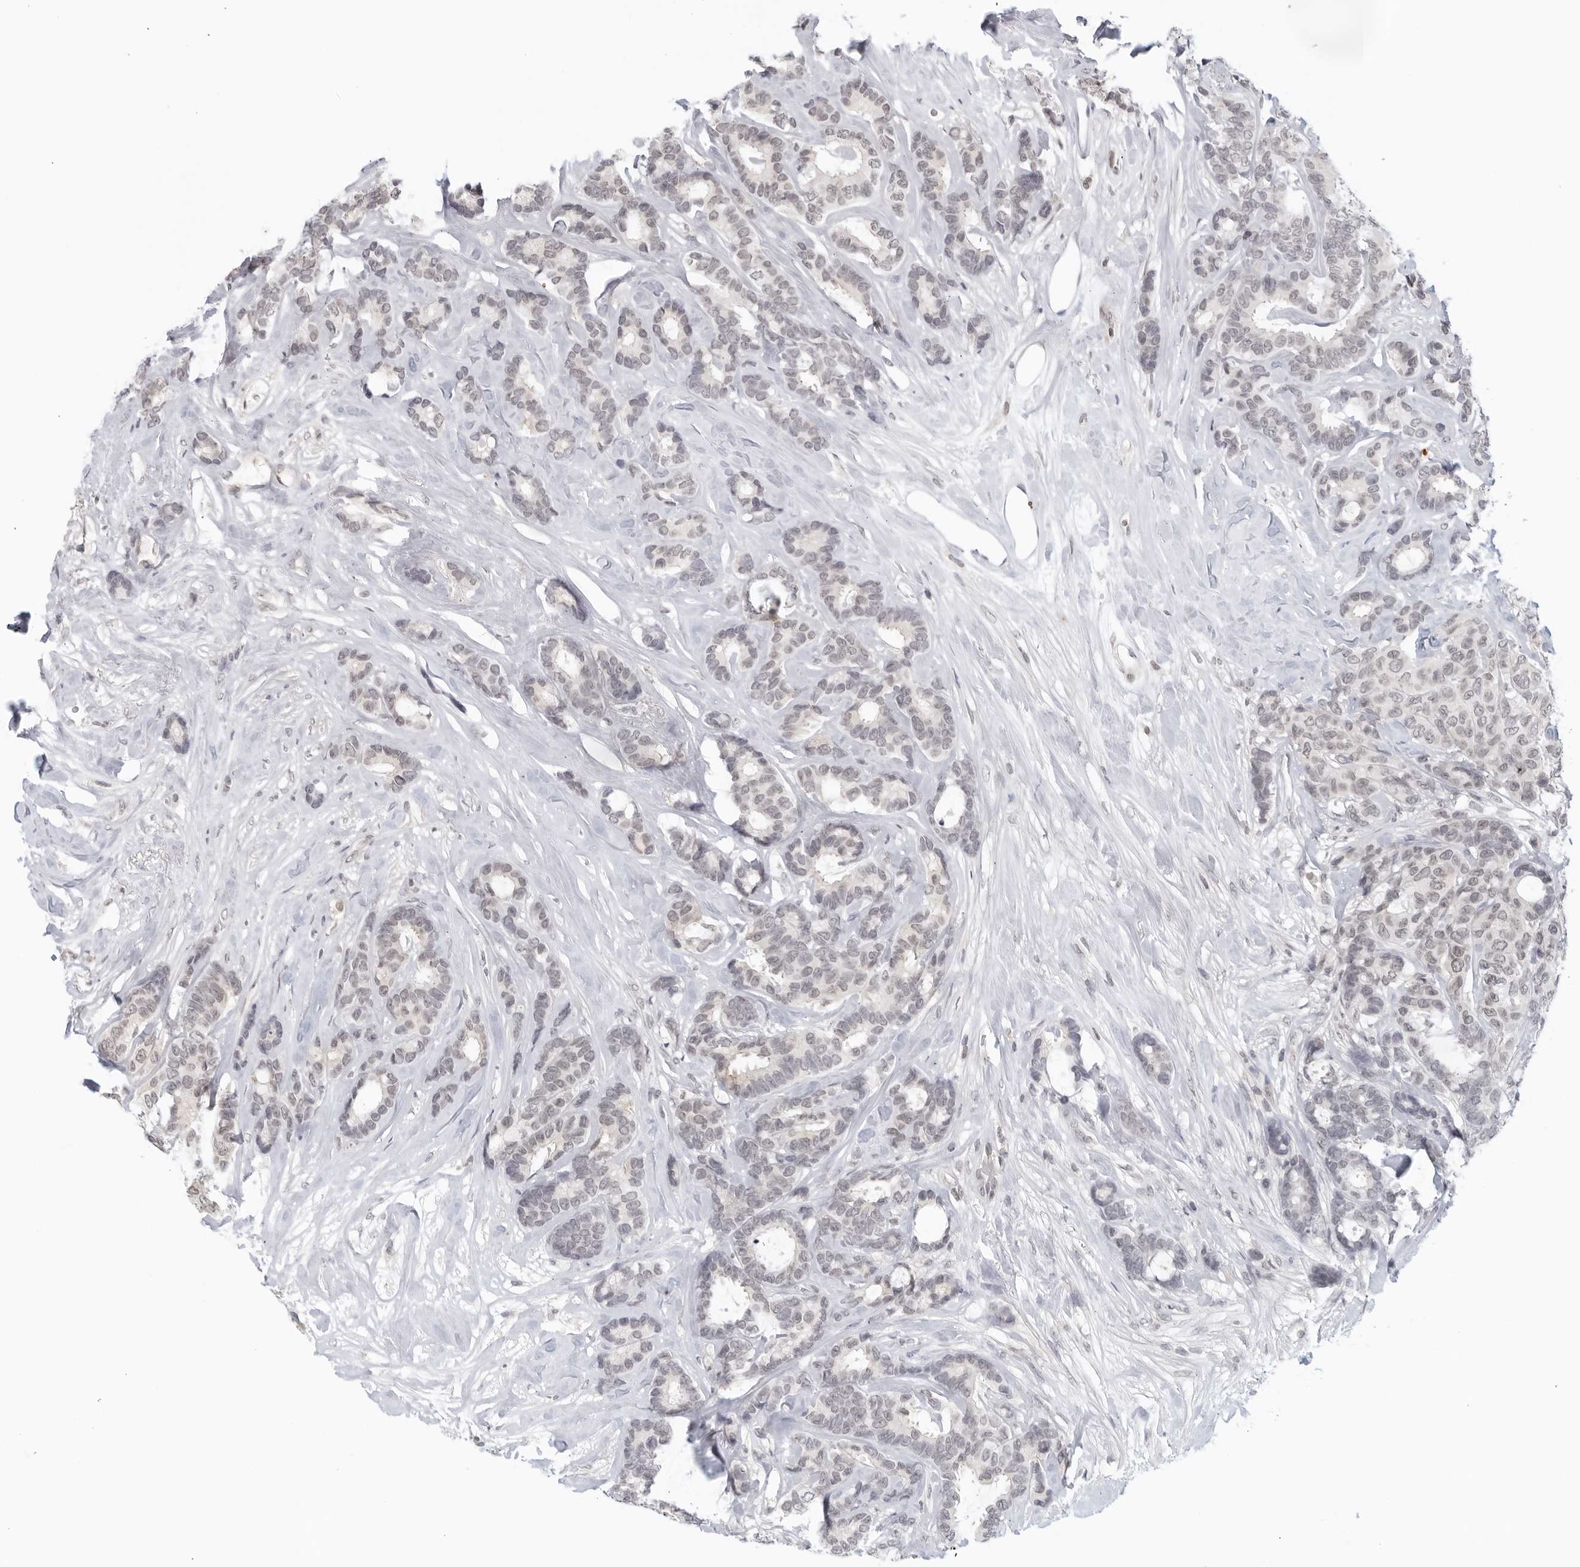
{"staining": {"intensity": "negative", "quantity": "none", "location": "none"}, "tissue": "breast cancer", "cell_type": "Tumor cells", "image_type": "cancer", "snomed": [{"axis": "morphology", "description": "Duct carcinoma"}, {"axis": "topography", "description": "Breast"}], "caption": "Tumor cells are negative for brown protein staining in breast cancer.", "gene": "RAB11FIP3", "patient": {"sex": "female", "age": 87}}